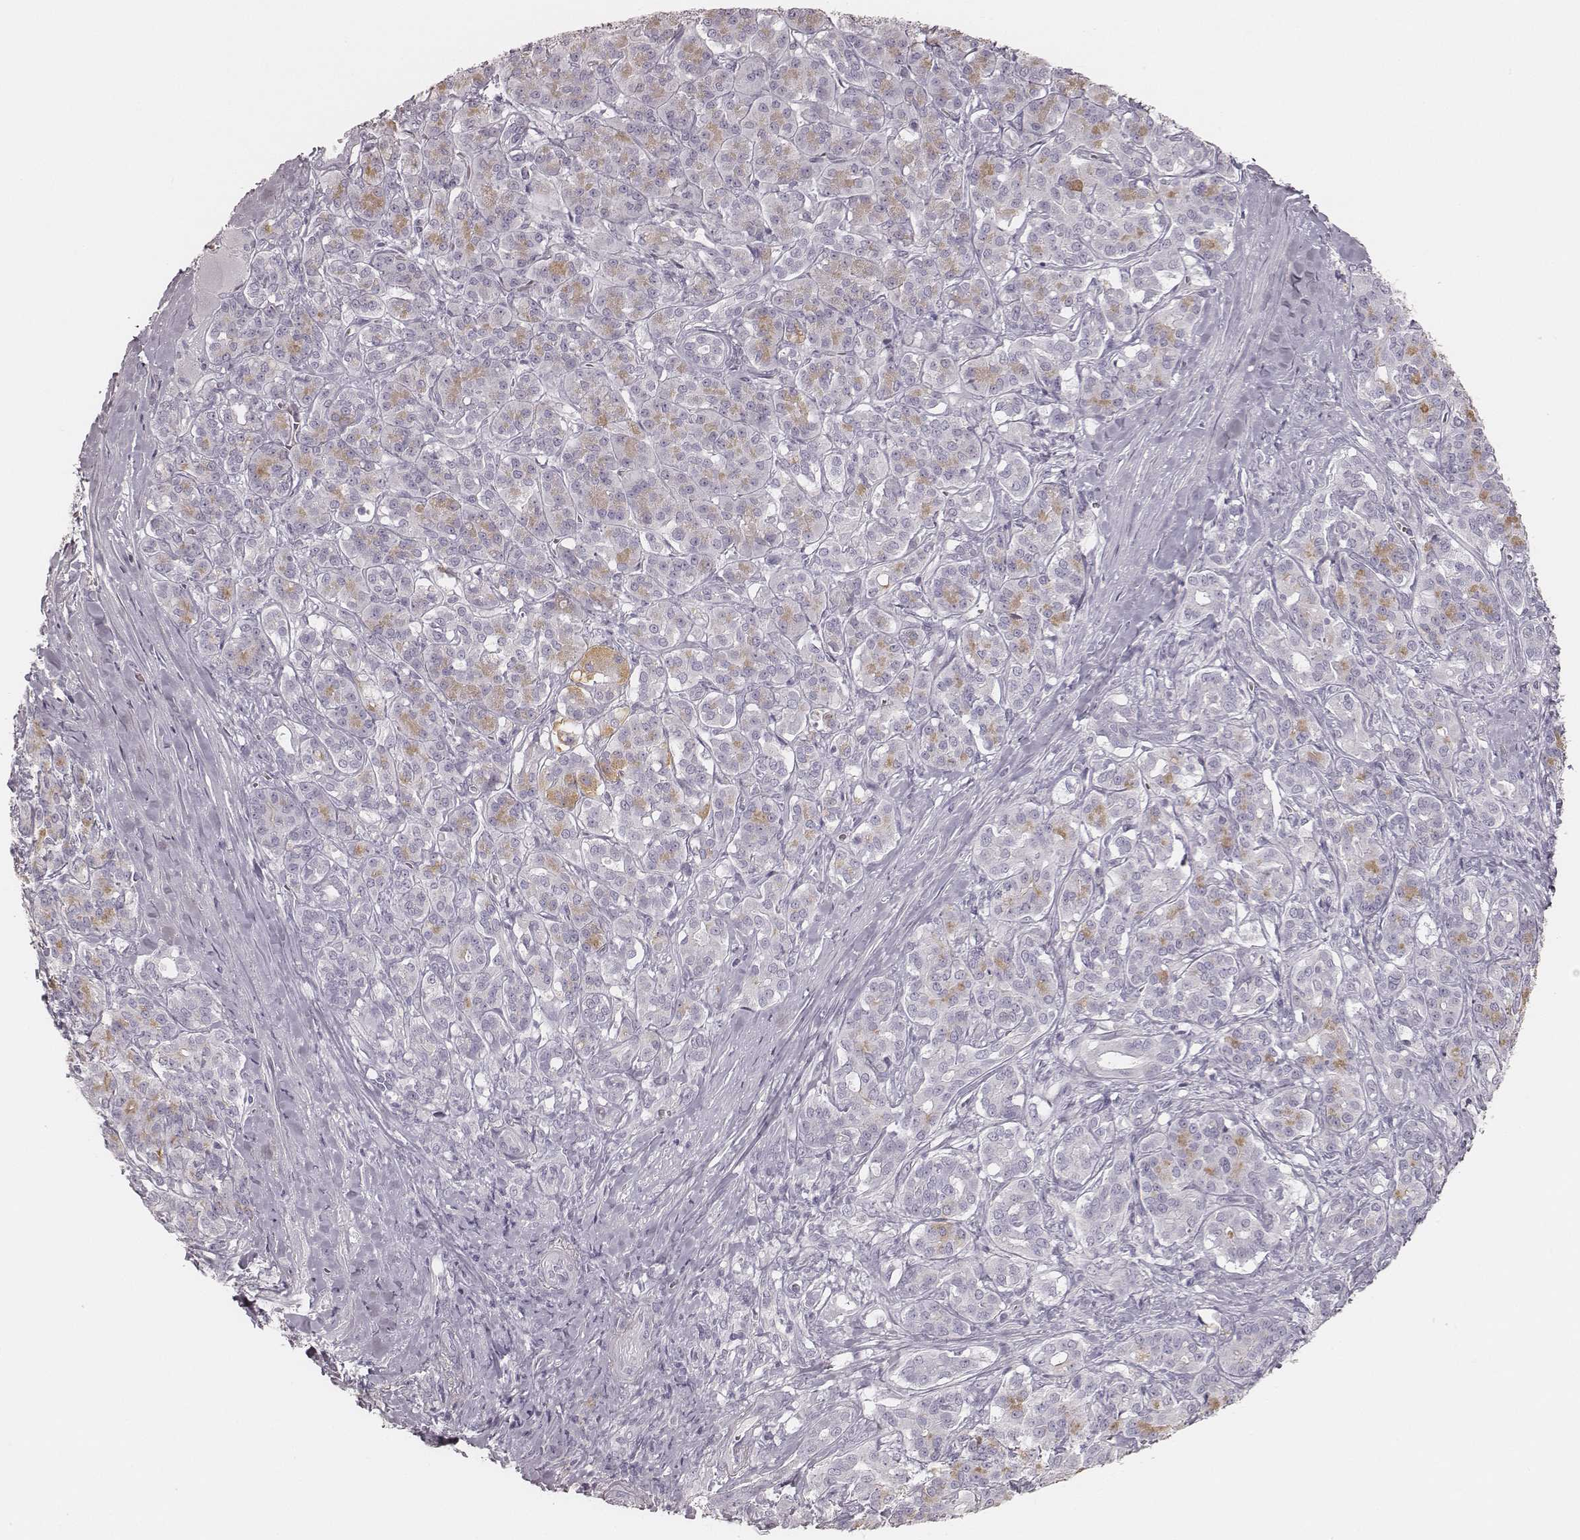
{"staining": {"intensity": "negative", "quantity": "none", "location": "none"}, "tissue": "pancreatic cancer", "cell_type": "Tumor cells", "image_type": "cancer", "snomed": [{"axis": "morphology", "description": "Normal tissue, NOS"}, {"axis": "morphology", "description": "Inflammation, NOS"}, {"axis": "morphology", "description": "Adenocarcinoma, NOS"}, {"axis": "topography", "description": "Pancreas"}], "caption": "Photomicrograph shows no significant protein expression in tumor cells of pancreatic cancer (adenocarcinoma).", "gene": "KRT82", "patient": {"sex": "male", "age": 57}}